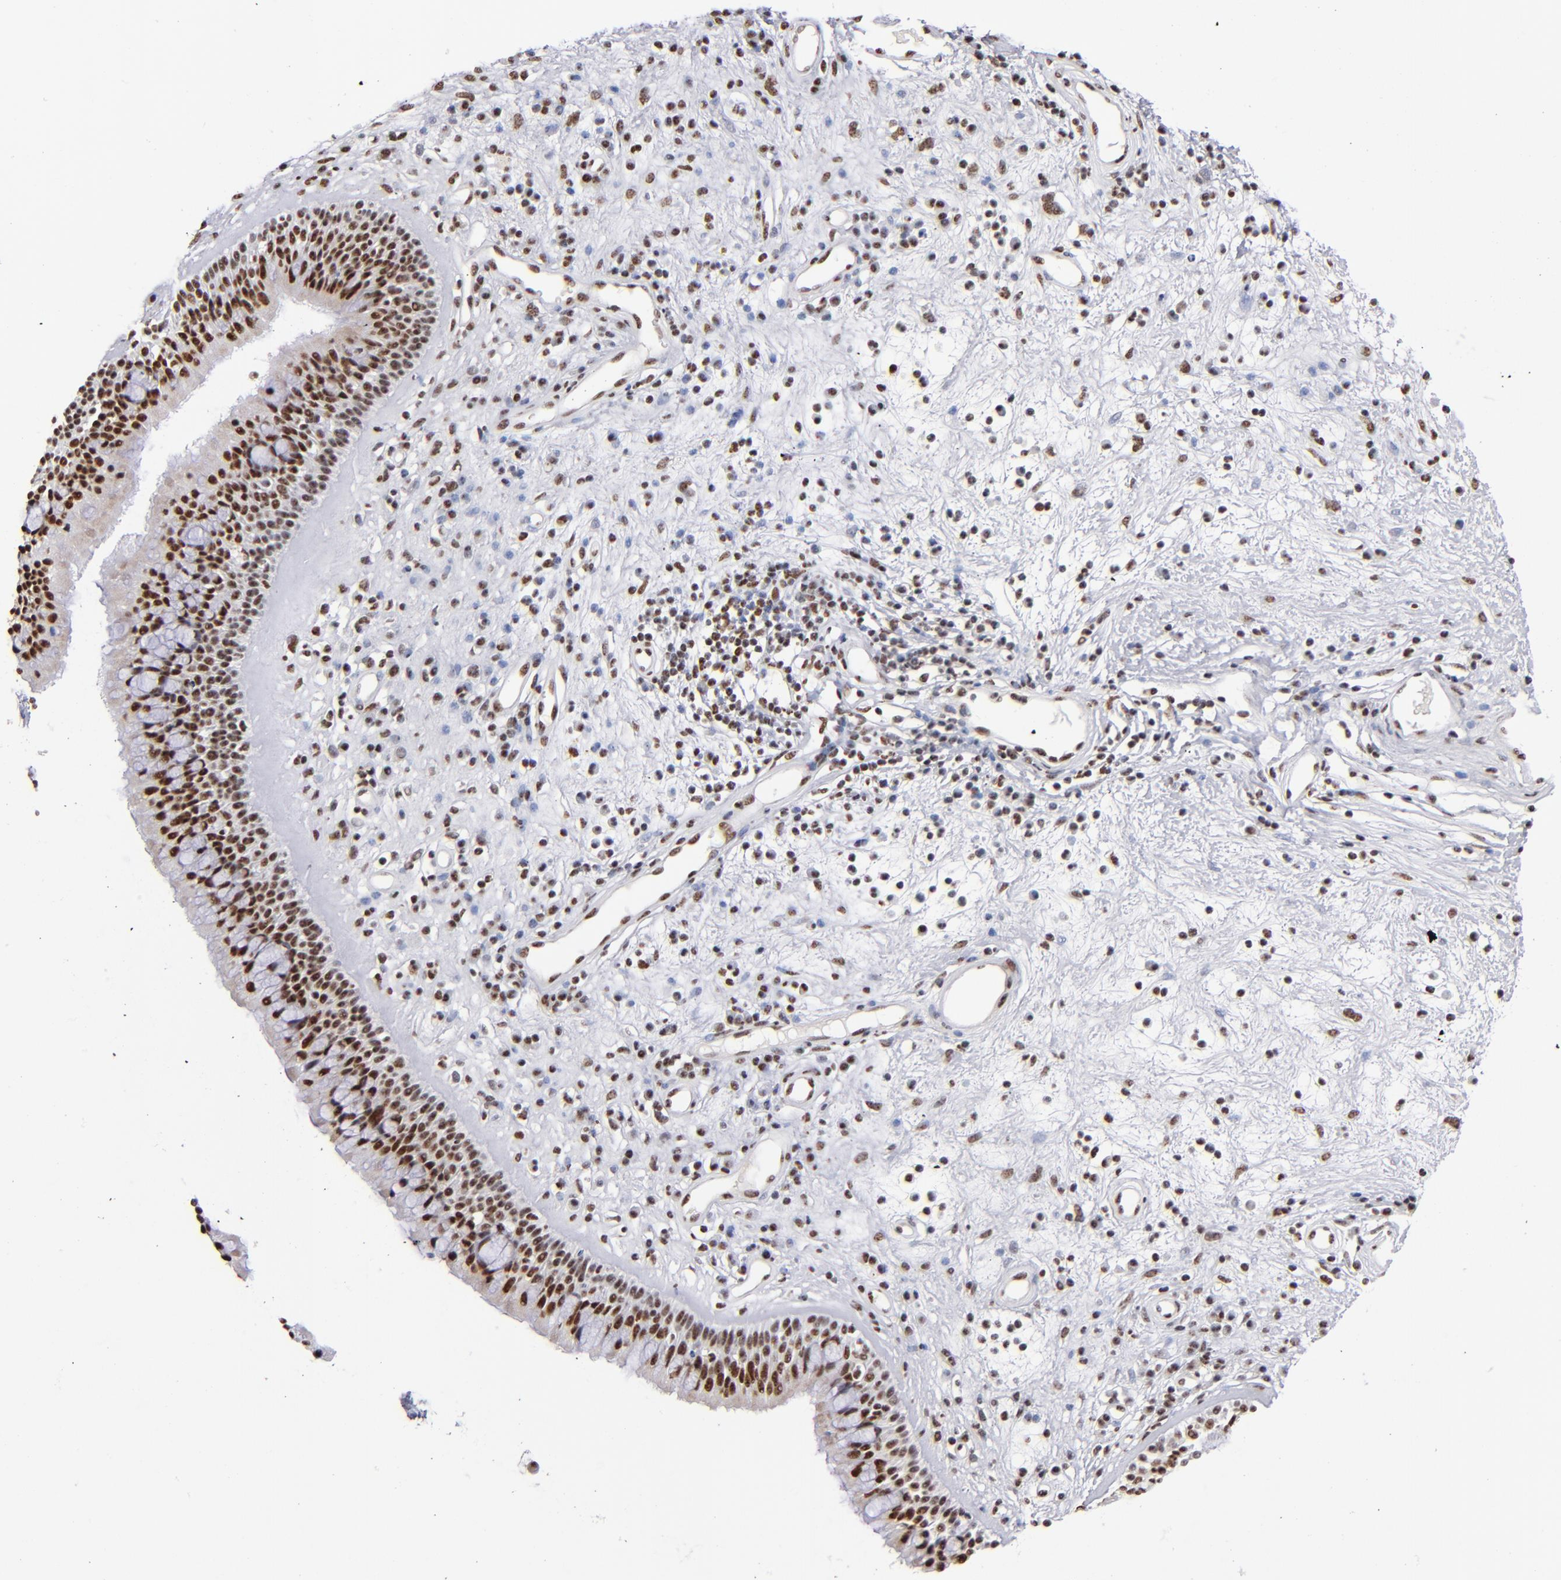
{"staining": {"intensity": "strong", "quantity": ">75%", "location": "nuclear"}, "tissue": "nasopharynx", "cell_type": "Respiratory epithelial cells", "image_type": "normal", "snomed": [{"axis": "morphology", "description": "Normal tissue, NOS"}, {"axis": "morphology", "description": "Inflammation, NOS"}, {"axis": "topography", "description": "Nasopharynx"}], "caption": "Respiratory epithelial cells demonstrate high levels of strong nuclear staining in about >75% of cells in benign human nasopharynx. The staining is performed using DAB (3,3'-diaminobenzidine) brown chromogen to label protein expression. The nuclei are counter-stained blue using hematoxylin.", "gene": "MN1", "patient": {"sex": "male", "age": 48}}